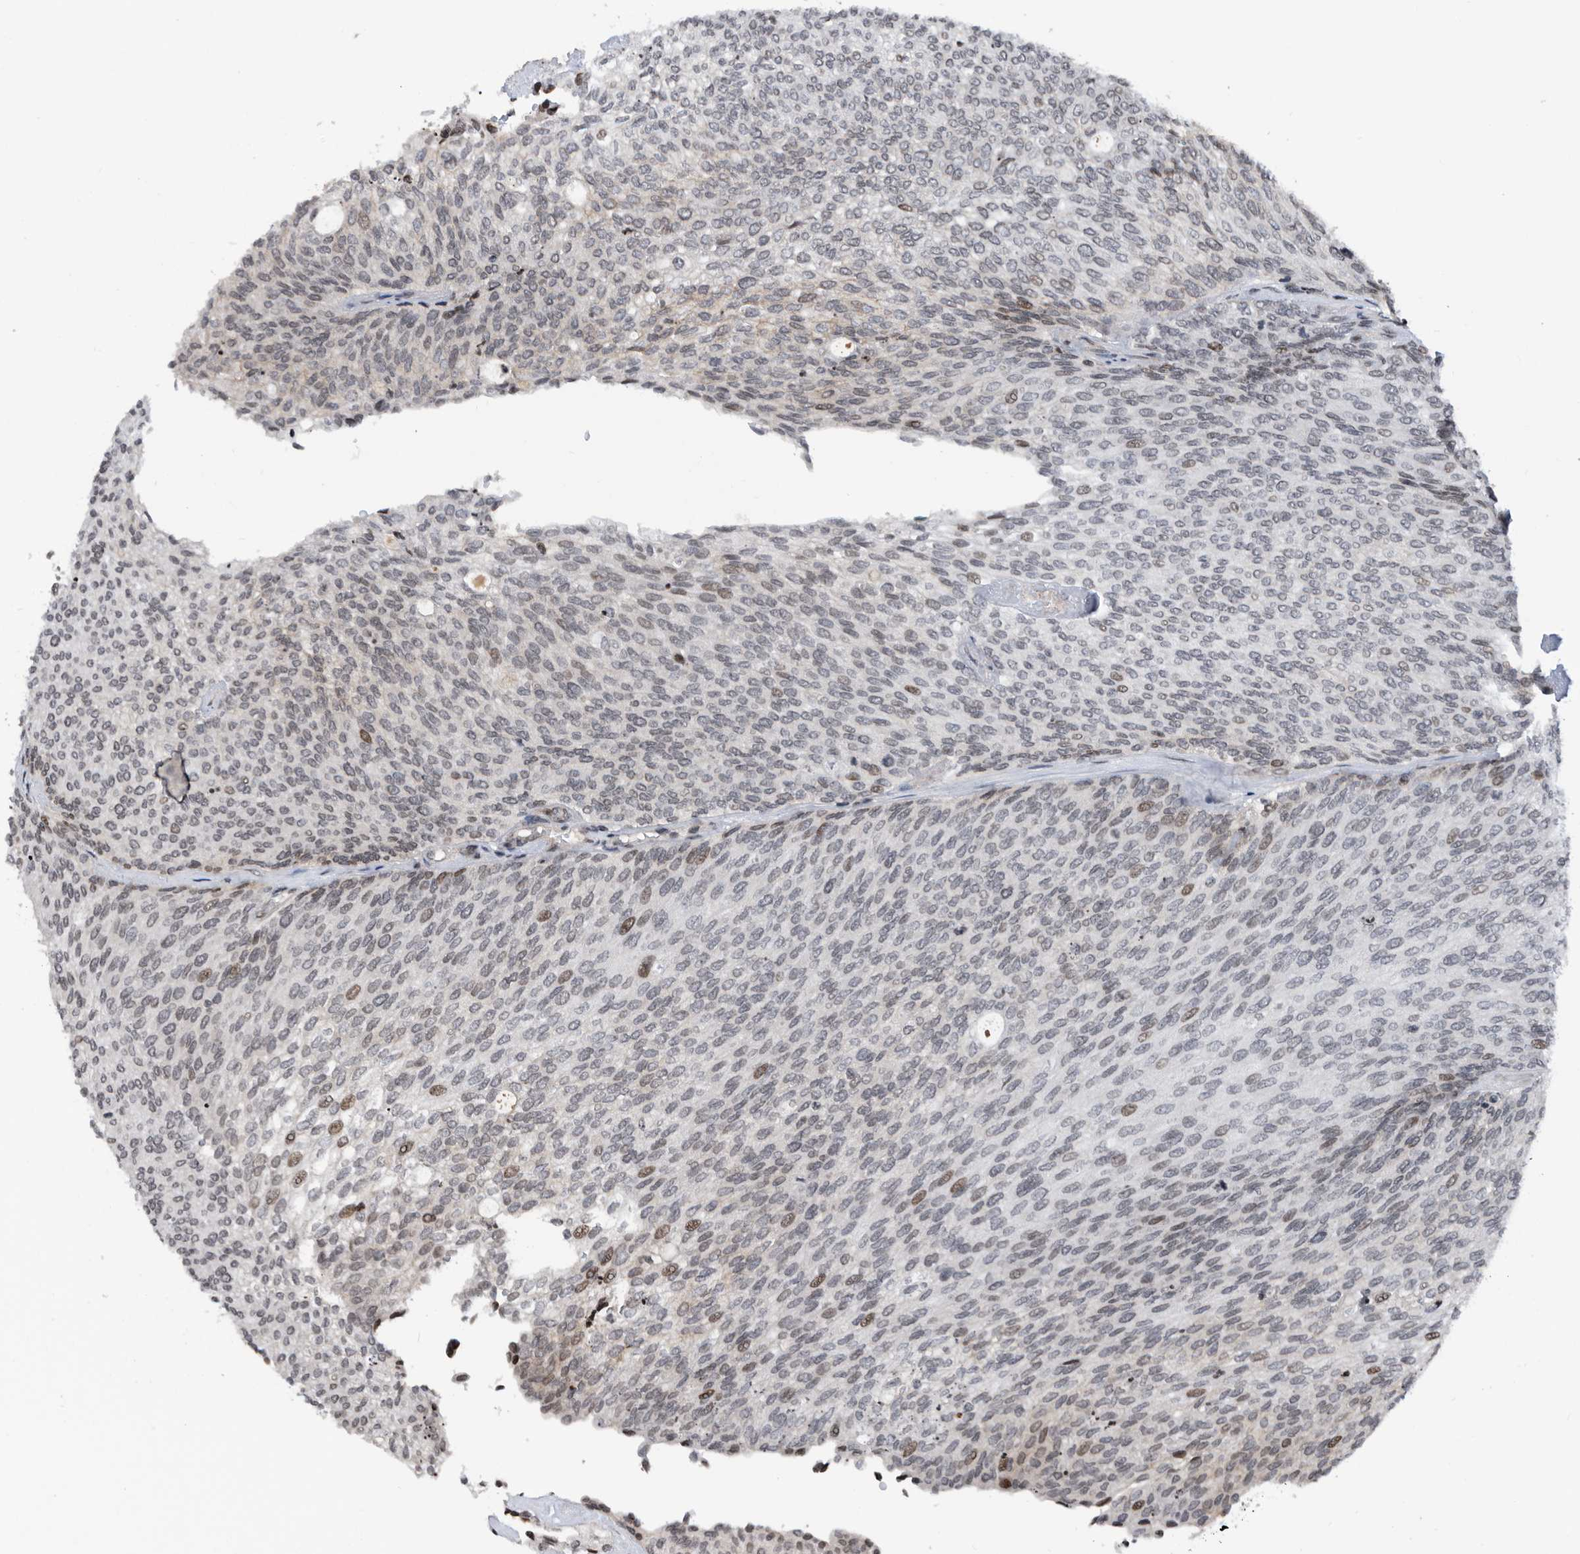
{"staining": {"intensity": "weak", "quantity": "<25%", "location": "nuclear"}, "tissue": "urothelial cancer", "cell_type": "Tumor cells", "image_type": "cancer", "snomed": [{"axis": "morphology", "description": "Urothelial carcinoma, Low grade"}, {"axis": "topography", "description": "Urinary bladder"}], "caption": "Urothelial cancer was stained to show a protein in brown. There is no significant positivity in tumor cells.", "gene": "SNRNP48", "patient": {"sex": "female", "age": 79}}